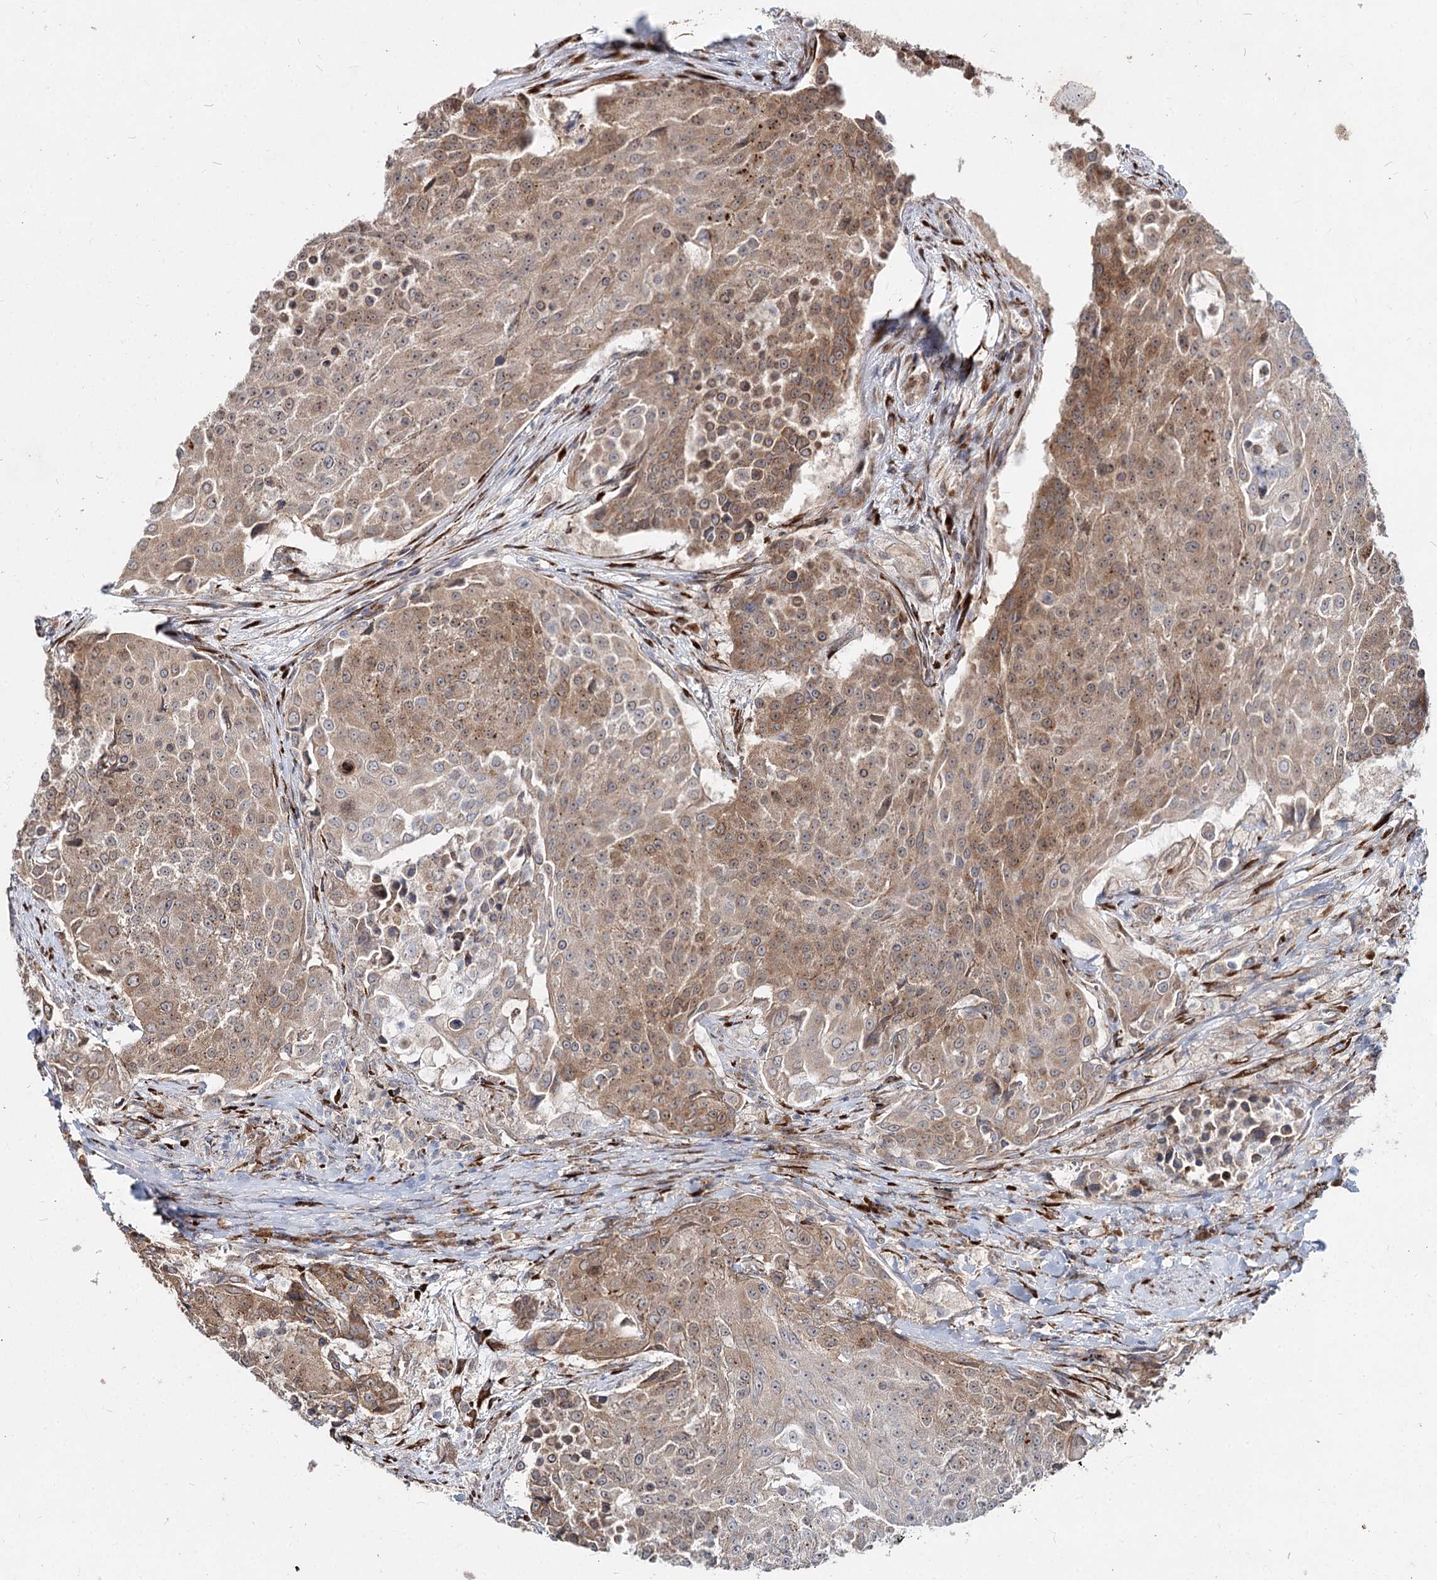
{"staining": {"intensity": "moderate", "quantity": "25%-75%", "location": "cytoplasmic/membranous"}, "tissue": "urothelial cancer", "cell_type": "Tumor cells", "image_type": "cancer", "snomed": [{"axis": "morphology", "description": "Urothelial carcinoma, High grade"}, {"axis": "topography", "description": "Urinary bladder"}], "caption": "Urothelial cancer was stained to show a protein in brown. There is medium levels of moderate cytoplasmic/membranous positivity in approximately 25%-75% of tumor cells.", "gene": "SPART", "patient": {"sex": "female", "age": 63}}